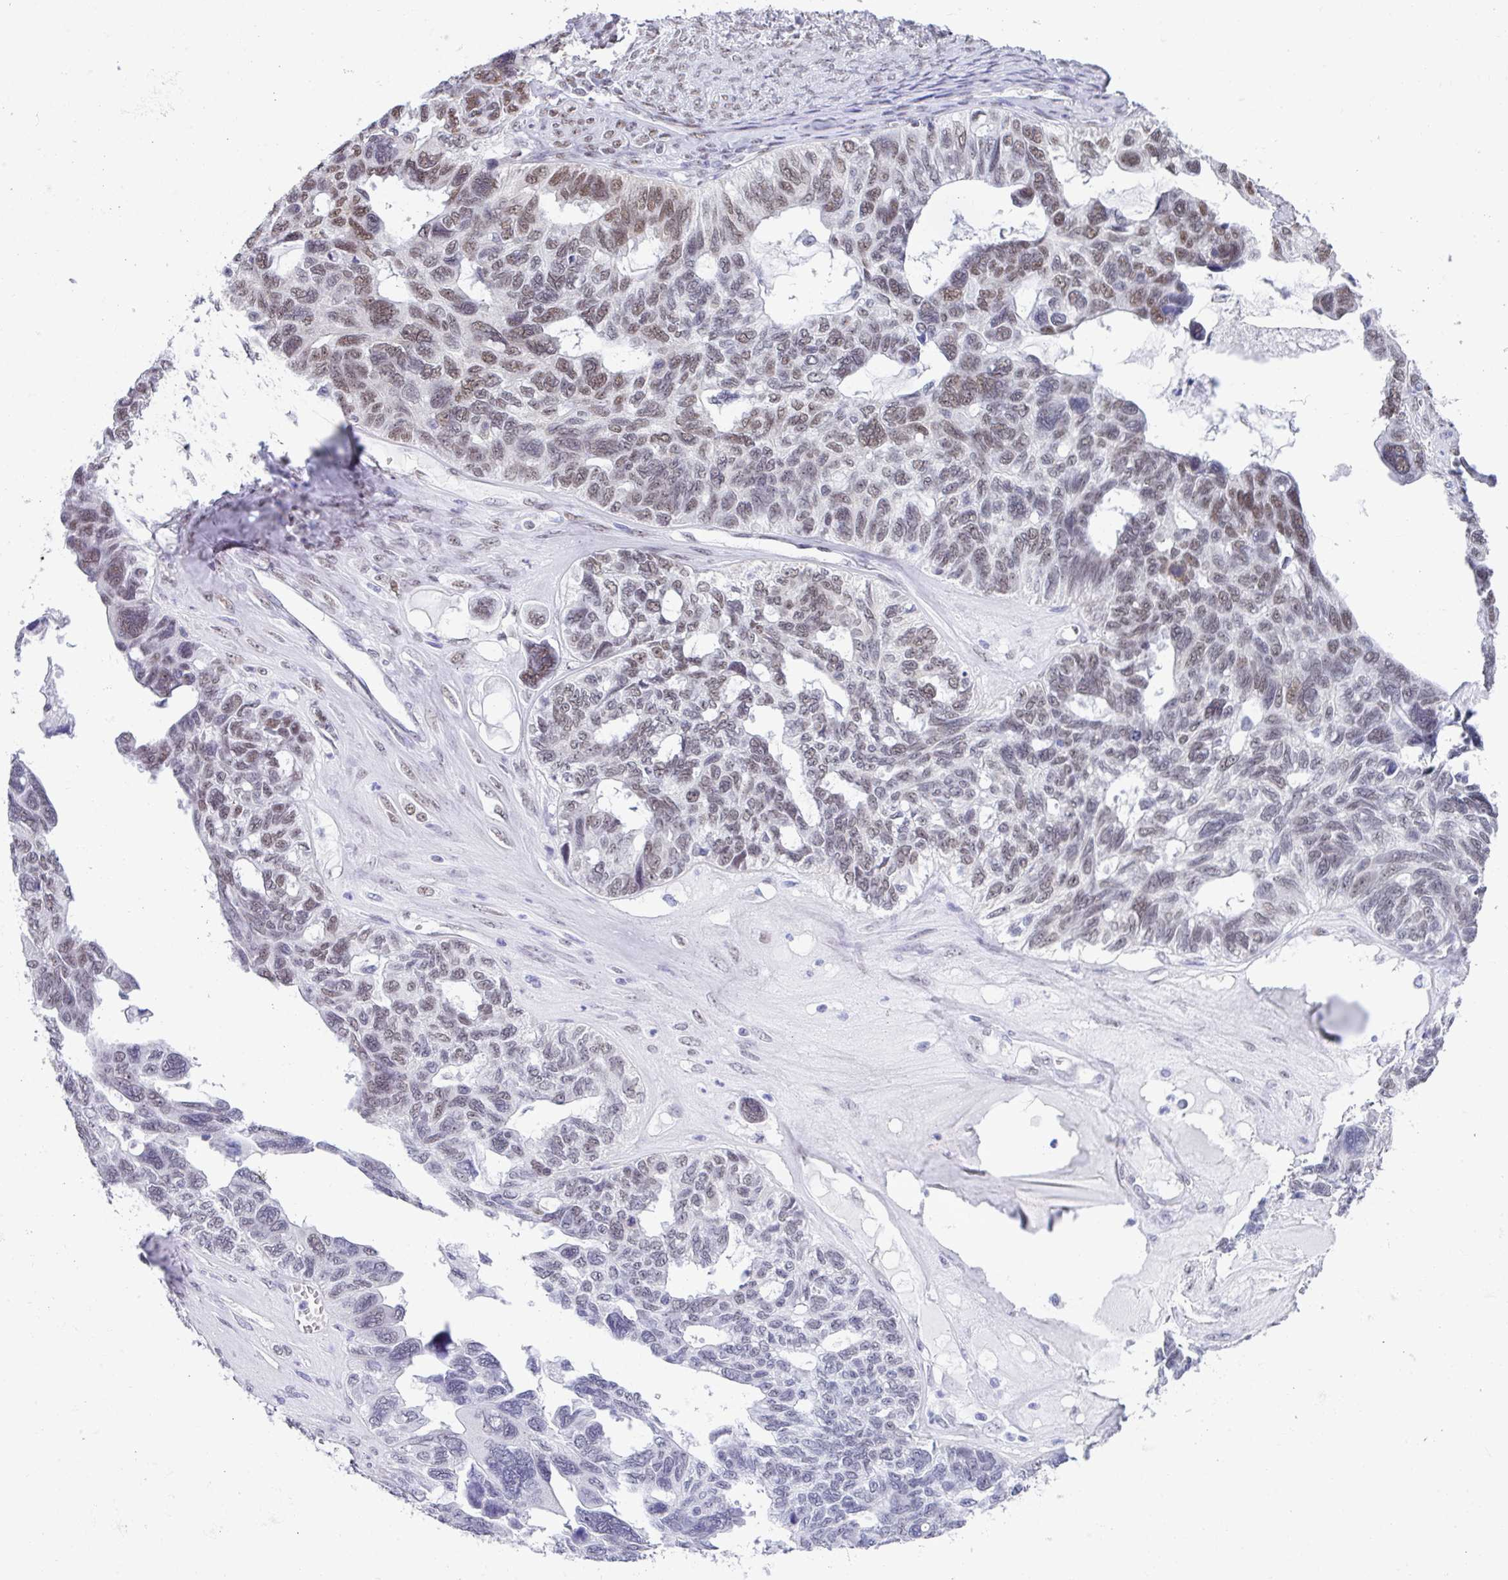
{"staining": {"intensity": "weak", "quantity": "25%-75%", "location": "nuclear"}, "tissue": "ovarian cancer", "cell_type": "Tumor cells", "image_type": "cancer", "snomed": [{"axis": "morphology", "description": "Cystadenocarcinoma, serous, NOS"}, {"axis": "topography", "description": "Ovary"}], "caption": "Ovarian cancer (serous cystadenocarcinoma) stained with a protein marker displays weak staining in tumor cells.", "gene": "PUF60", "patient": {"sex": "female", "age": 79}}